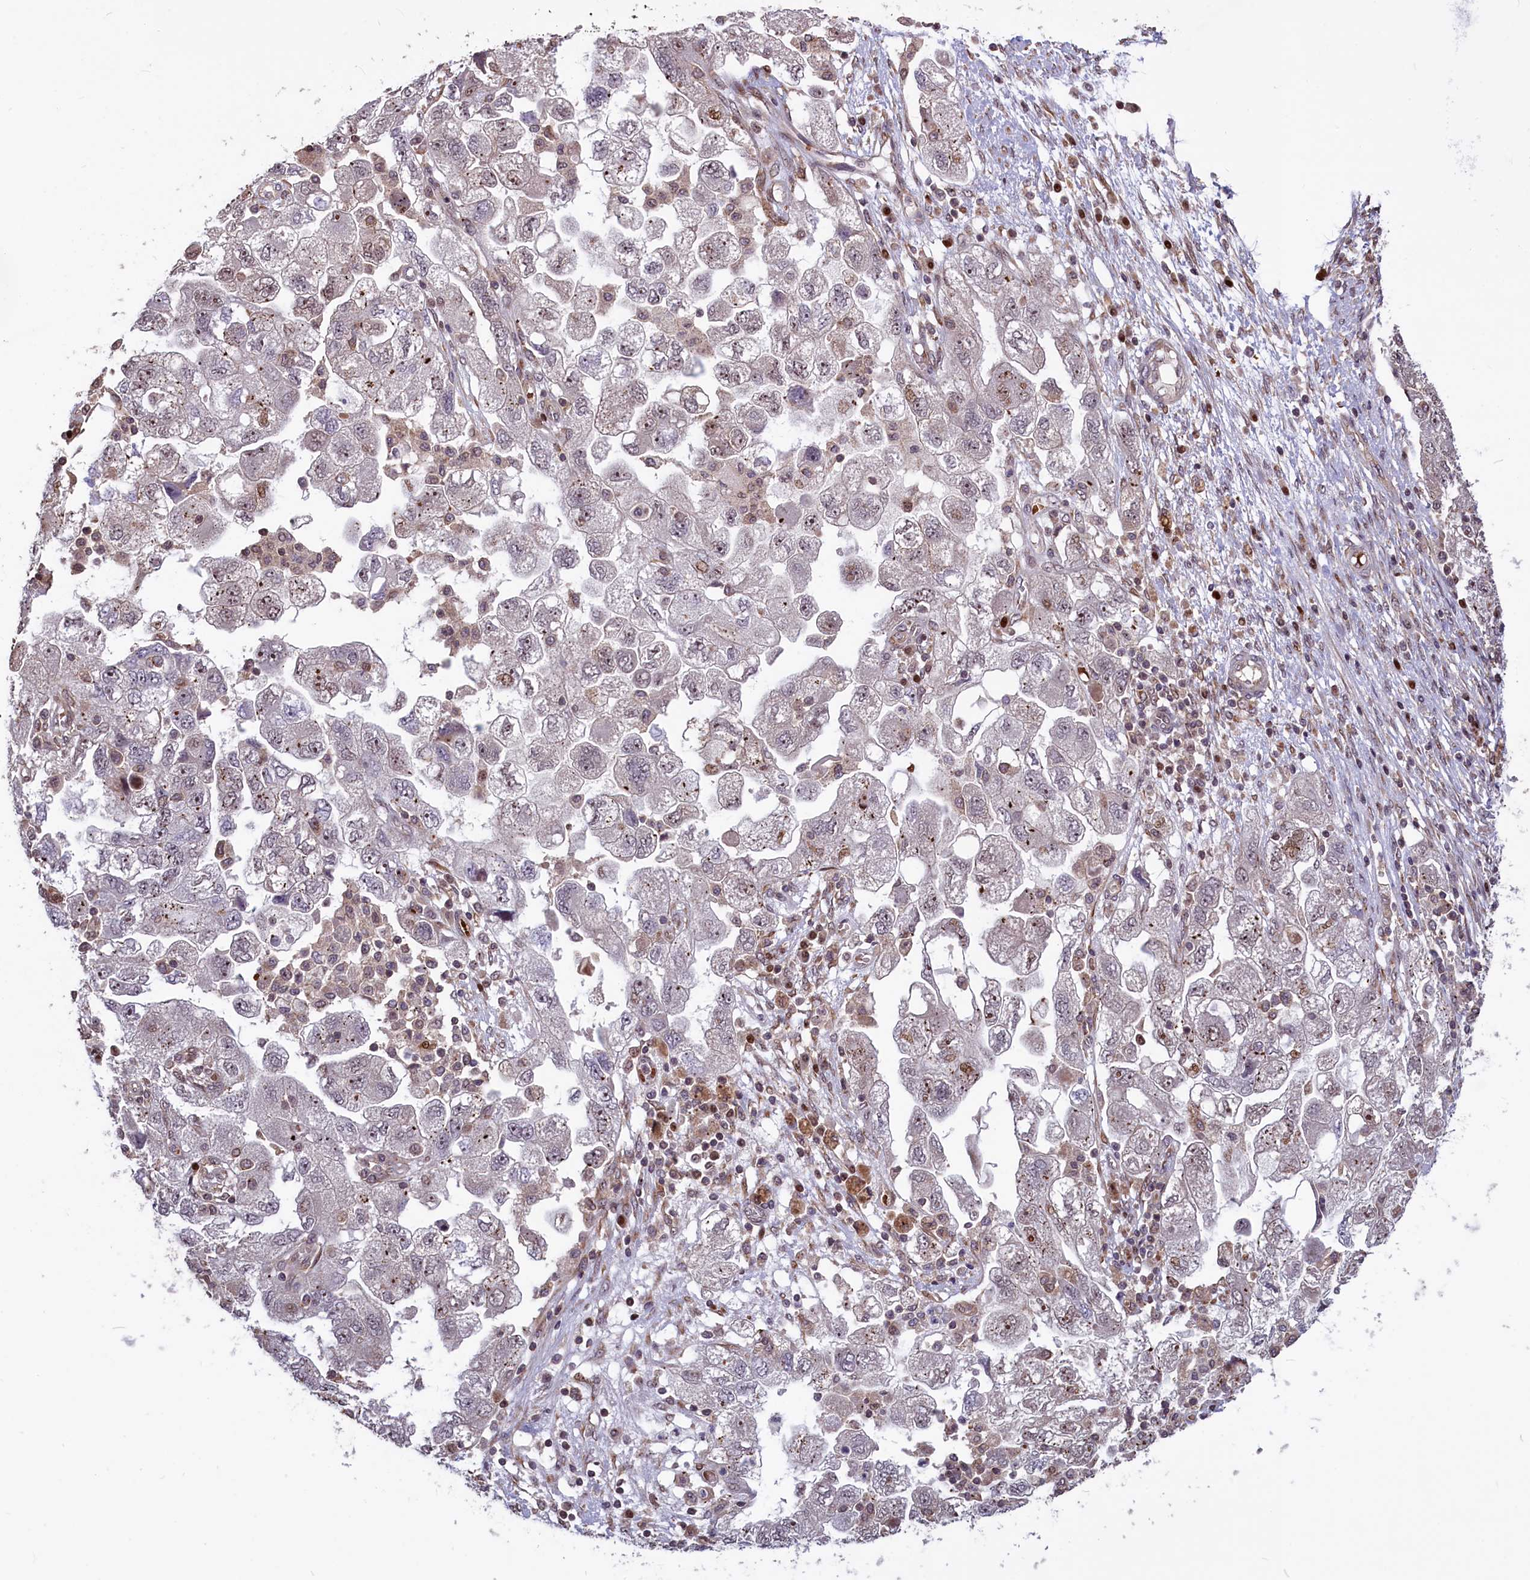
{"staining": {"intensity": "weak", "quantity": "<25%", "location": "nuclear"}, "tissue": "ovarian cancer", "cell_type": "Tumor cells", "image_type": "cancer", "snomed": [{"axis": "morphology", "description": "Carcinoma, NOS"}, {"axis": "morphology", "description": "Cystadenocarcinoma, serous, NOS"}, {"axis": "topography", "description": "Ovary"}], "caption": "An image of human serous cystadenocarcinoma (ovarian) is negative for staining in tumor cells.", "gene": "SHFL", "patient": {"sex": "female", "age": 69}}